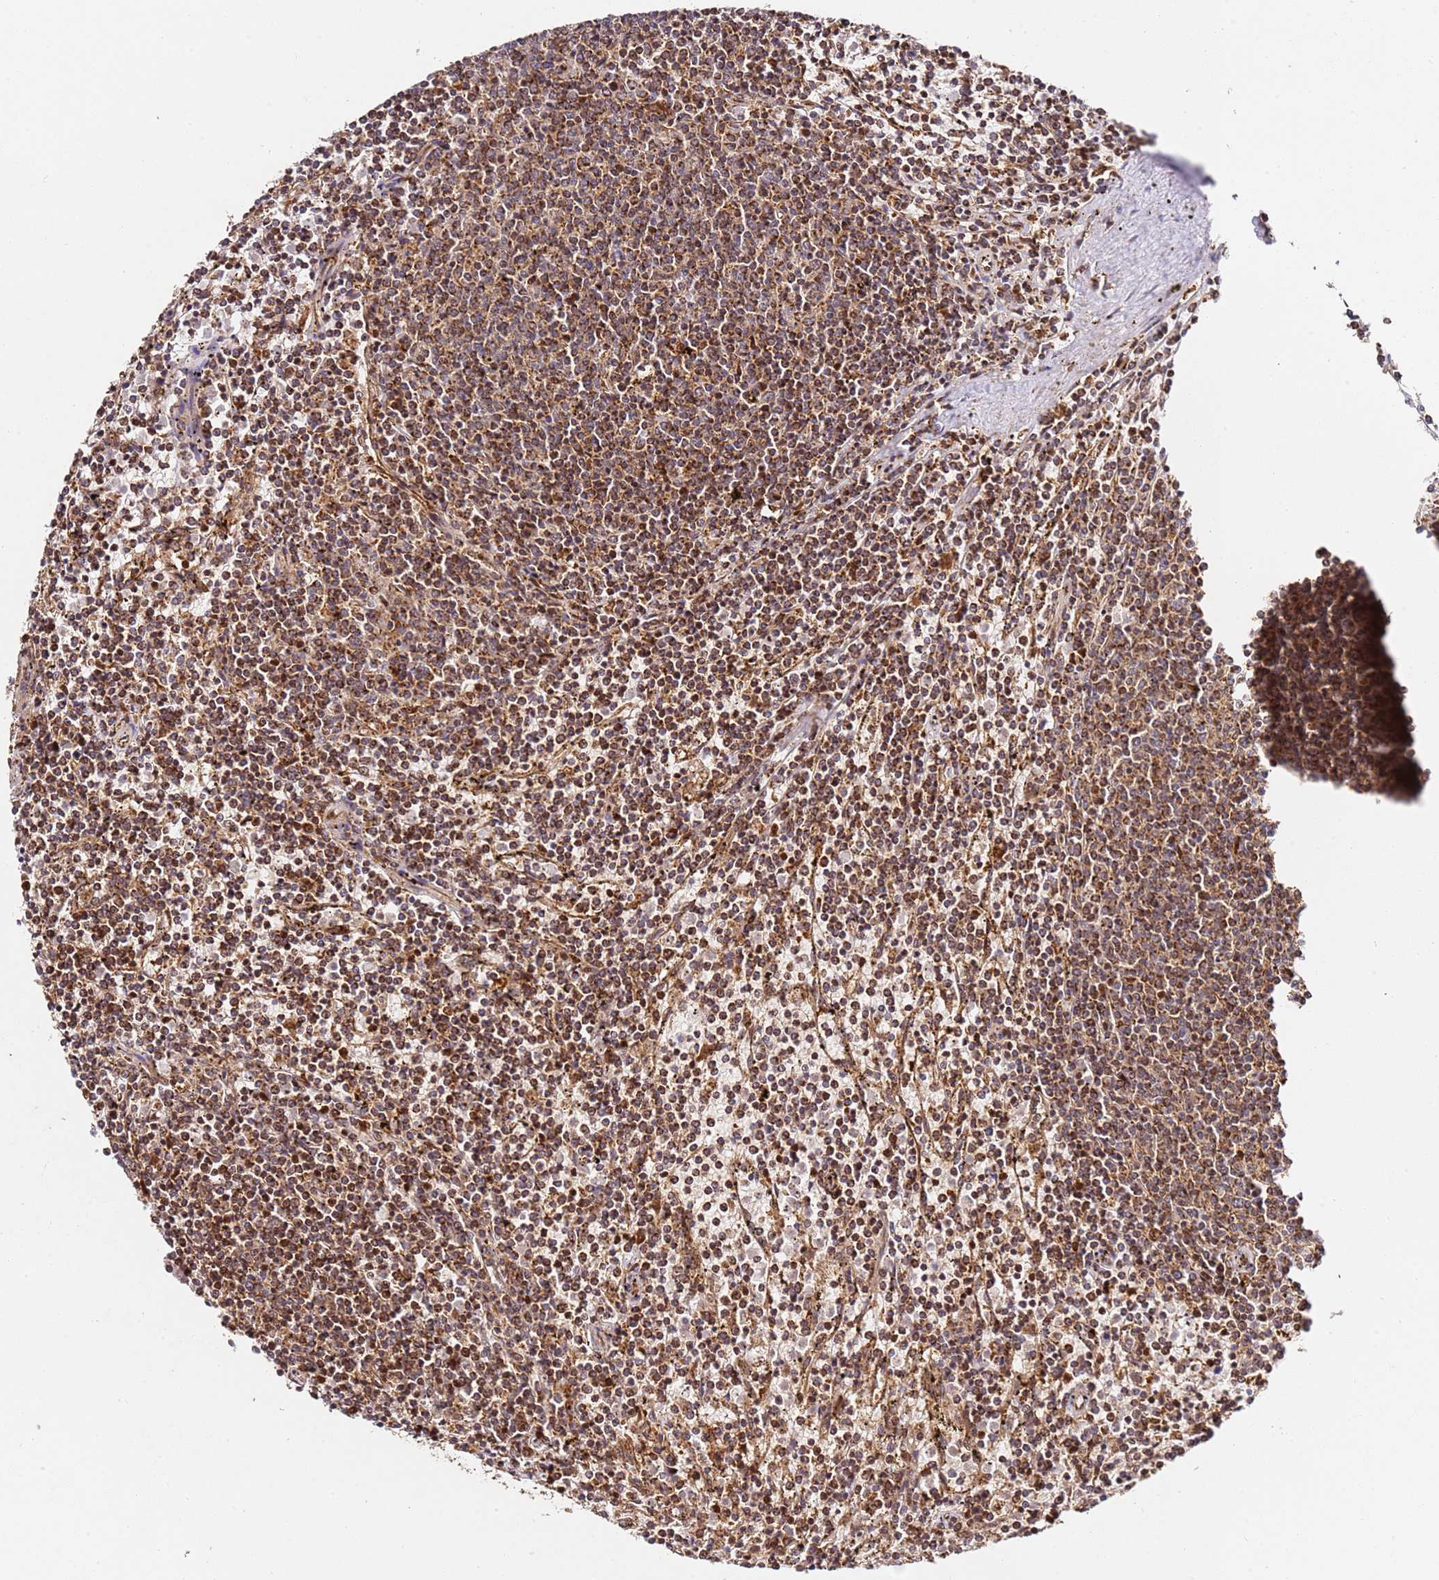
{"staining": {"intensity": "moderate", "quantity": ">75%", "location": "cytoplasmic/membranous,nuclear"}, "tissue": "lymphoma", "cell_type": "Tumor cells", "image_type": "cancer", "snomed": [{"axis": "morphology", "description": "Malignant lymphoma, non-Hodgkin's type, Low grade"}, {"axis": "topography", "description": "Spleen"}], "caption": "Immunohistochemical staining of low-grade malignant lymphoma, non-Hodgkin's type exhibits medium levels of moderate cytoplasmic/membranous and nuclear protein positivity in about >75% of tumor cells. The staining was performed using DAB (3,3'-diaminobenzidine) to visualize the protein expression in brown, while the nuclei were stained in blue with hematoxylin (Magnification: 20x).", "gene": "SMOX", "patient": {"sex": "female", "age": 50}}